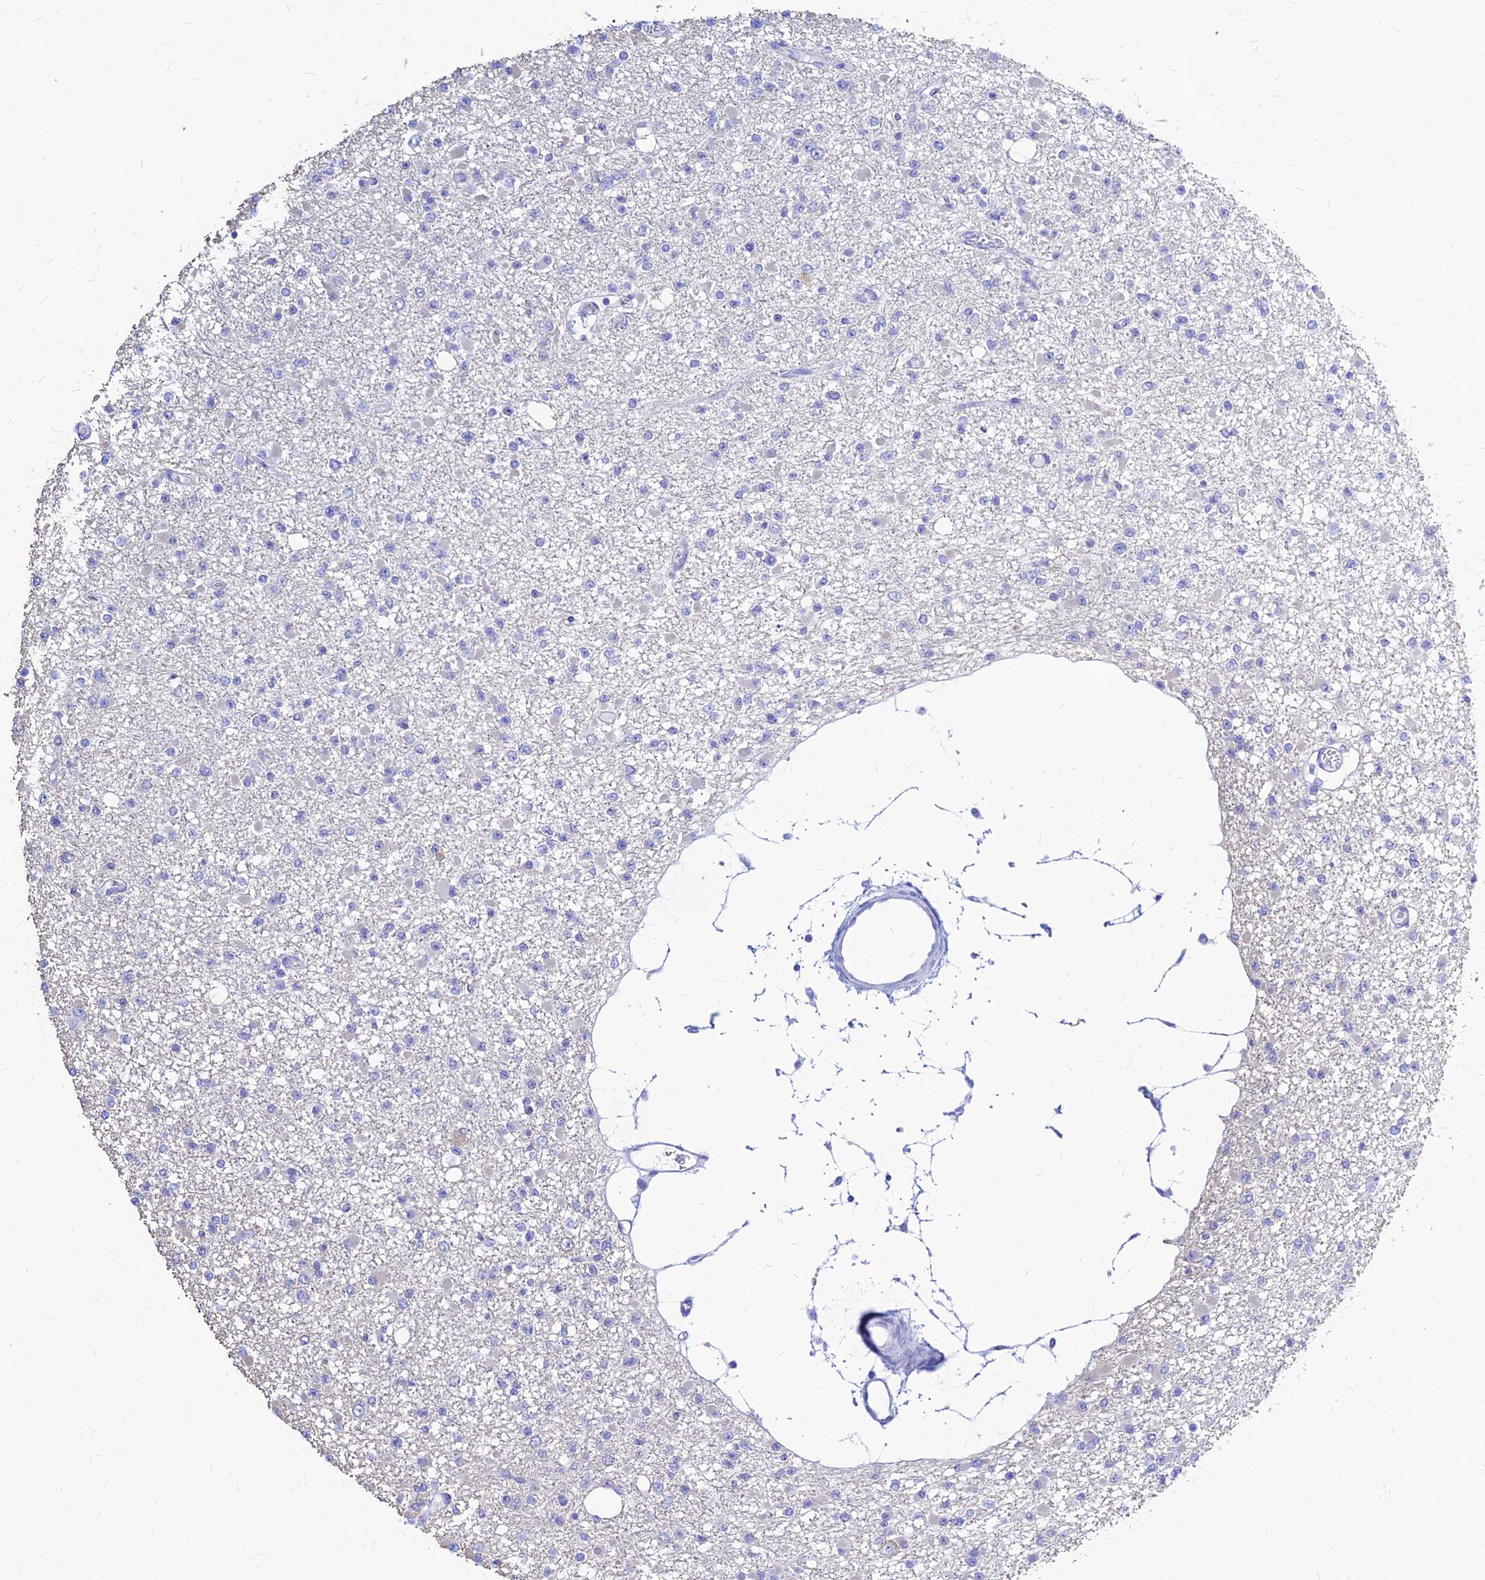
{"staining": {"intensity": "negative", "quantity": "none", "location": "none"}, "tissue": "glioma", "cell_type": "Tumor cells", "image_type": "cancer", "snomed": [{"axis": "morphology", "description": "Glioma, malignant, Low grade"}, {"axis": "topography", "description": "Brain"}], "caption": "The histopathology image displays no significant staining in tumor cells of malignant low-grade glioma. The staining is performed using DAB brown chromogen with nuclei counter-stained in using hematoxylin.", "gene": "CNOT6", "patient": {"sex": "female", "age": 22}}